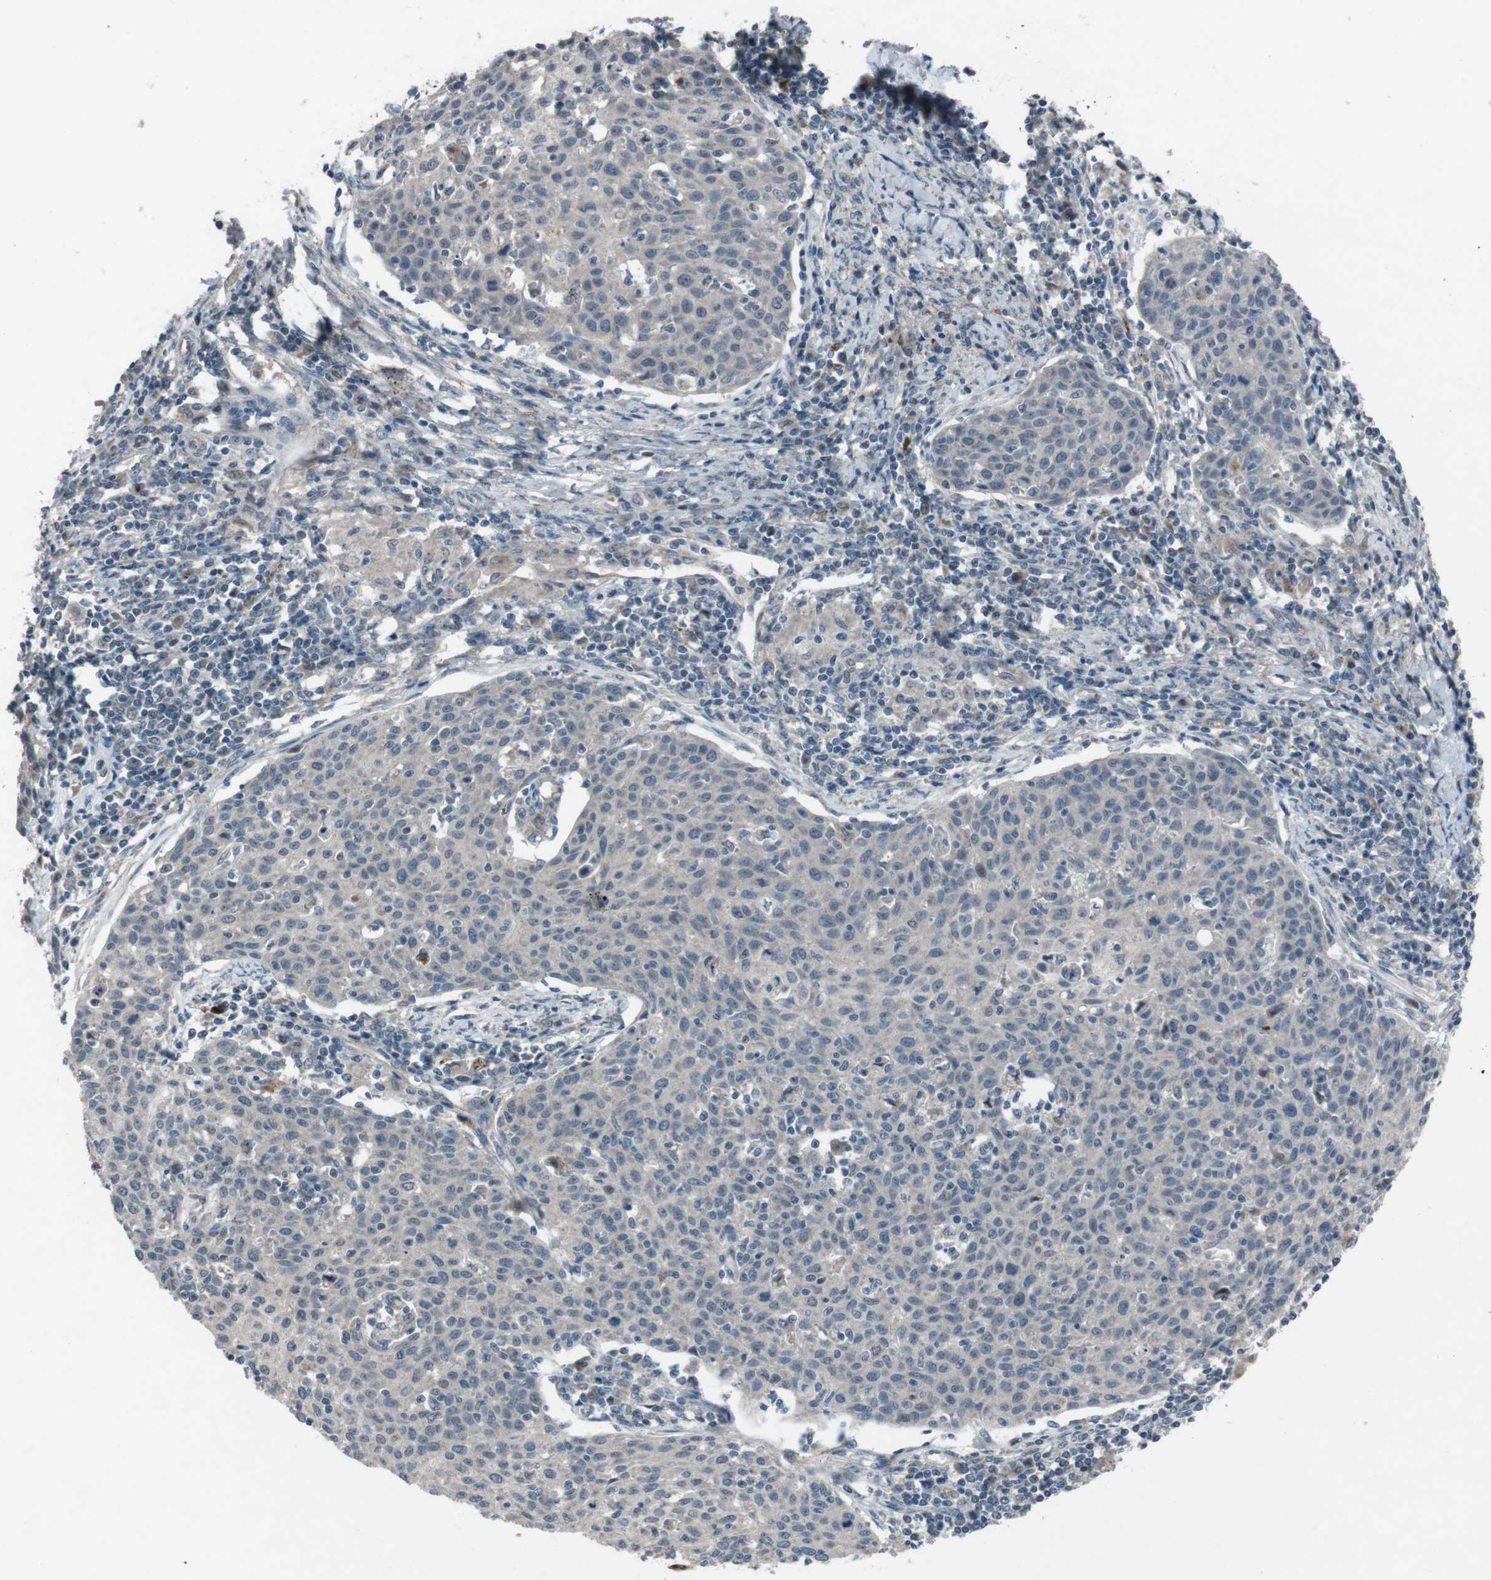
{"staining": {"intensity": "negative", "quantity": "none", "location": "none"}, "tissue": "cervical cancer", "cell_type": "Tumor cells", "image_type": "cancer", "snomed": [{"axis": "morphology", "description": "Squamous cell carcinoma, NOS"}, {"axis": "topography", "description": "Cervix"}], "caption": "IHC histopathology image of human cervical cancer (squamous cell carcinoma) stained for a protein (brown), which demonstrates no expression in tumor cells.", "gene": "EFNA5", "patient": {"sex": "female", "age": 38}}